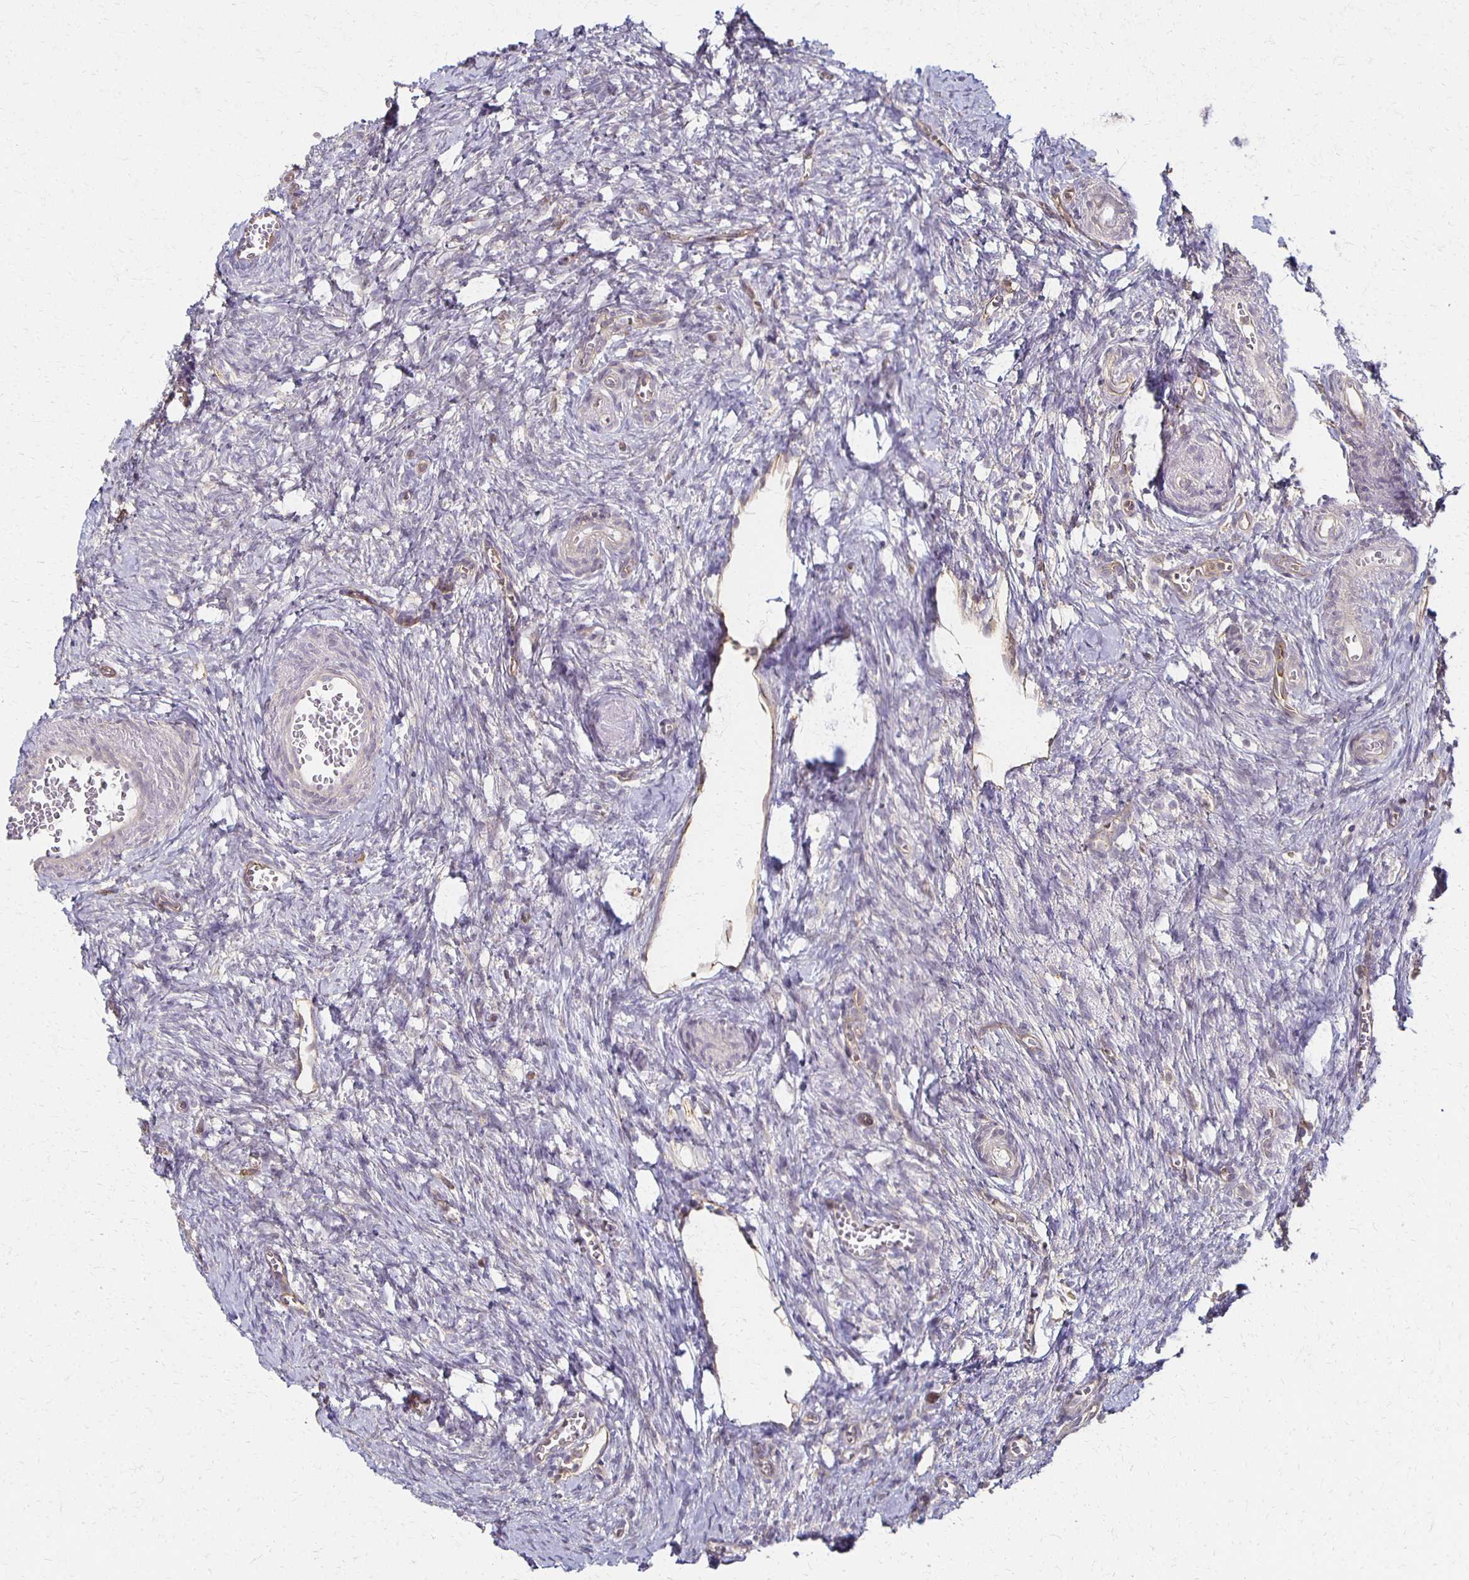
{"staining": {"intensity": "weak", "quantity": ">75%", "location": "cytoplasmic/membranous"}, "tissue": "ovary", "cell_type": "Follicle cells", "image_type": "normal", "snomed": [{"axis": "morphology", "description": "Normal tissue, NOS"}, {"axis": "topography", "description": "Ovary"}], "caption": "Unremarkable ovary was stained to show a protein in brown. There is low levels of weak cytoplasmic/membranous staining in approximately >75% of follicle cells.", "gene": "GPX4", "patient": {"sex": "female", "age": 41}}